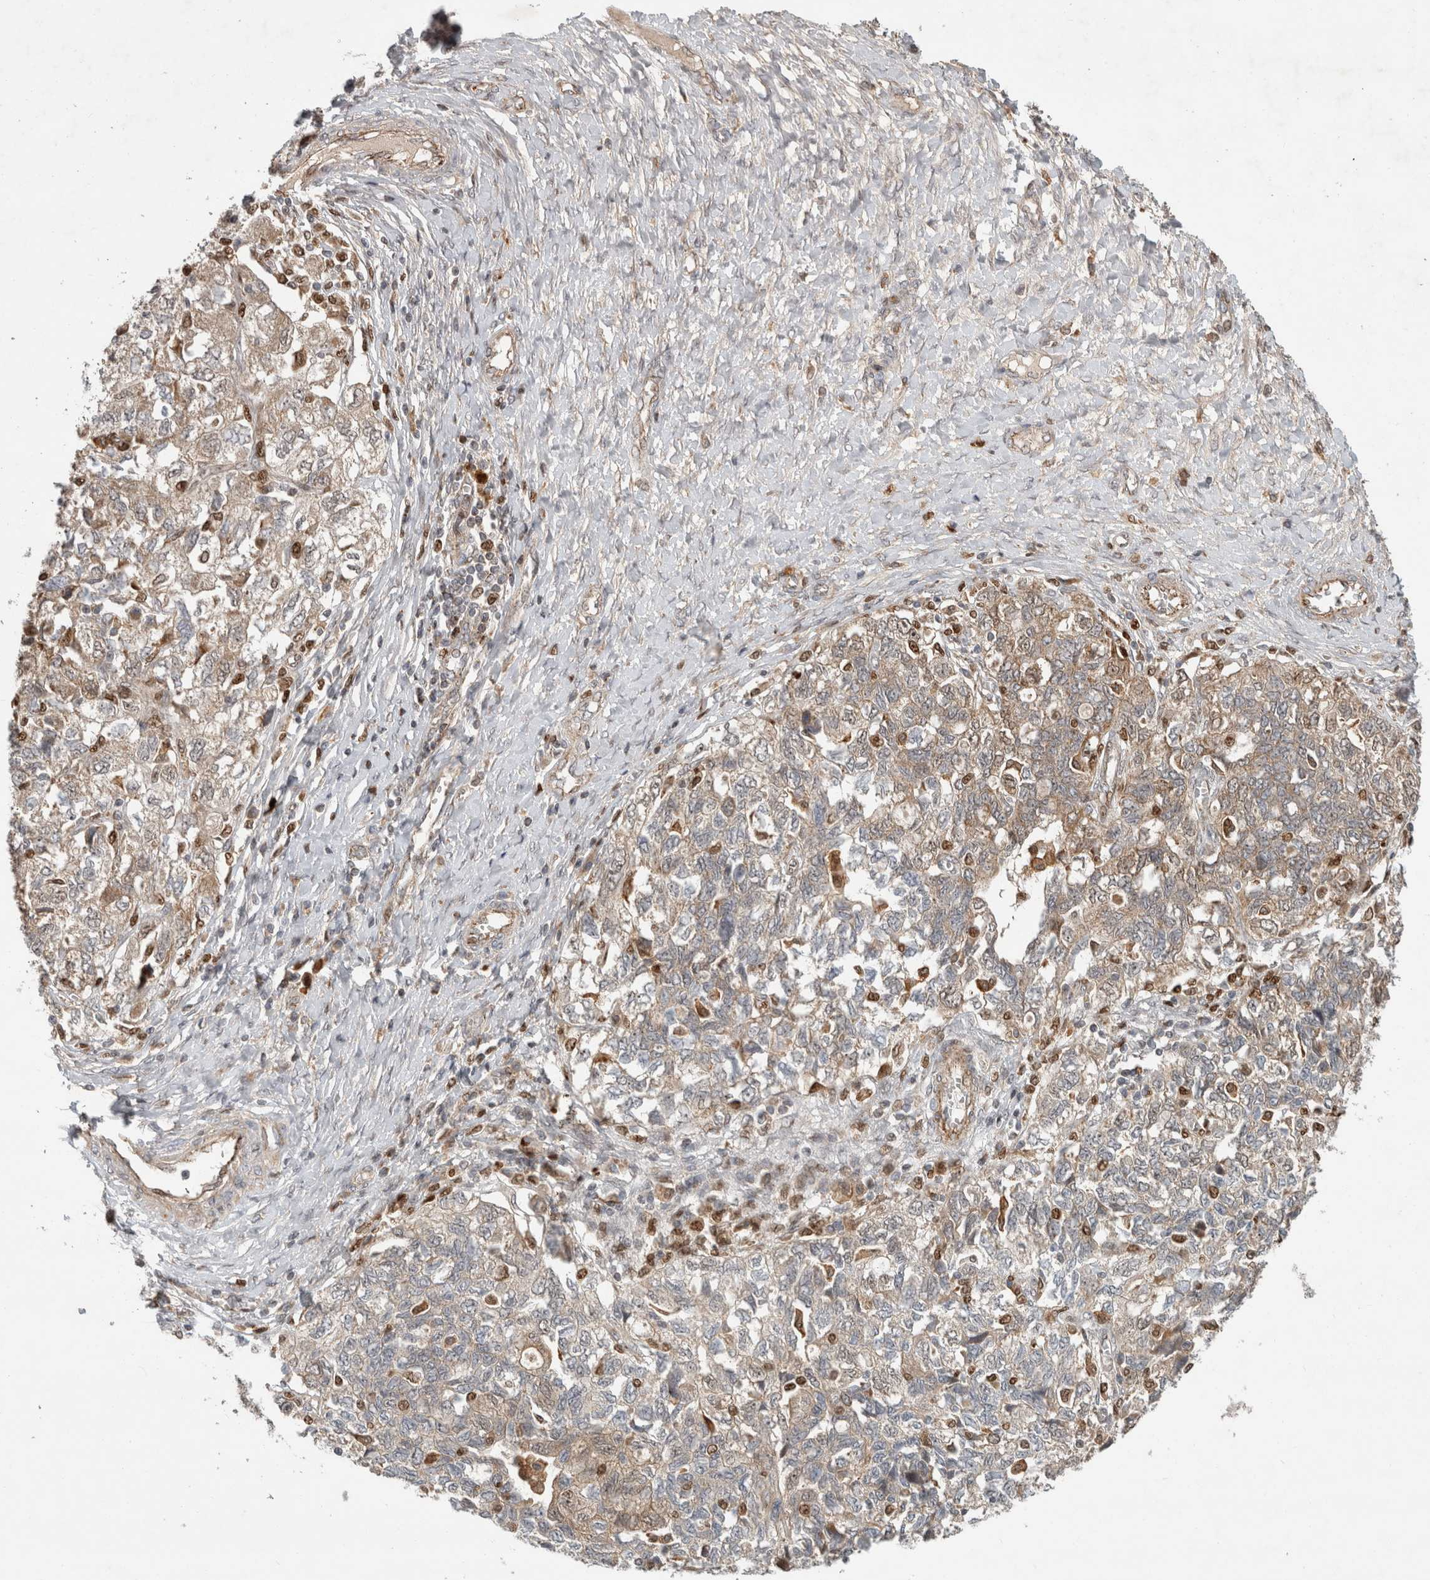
{"staining": {"intensity": "moderate", "quantity": ">75%", "location": "cytoplasmic/membranous,nuclear"}, "tissue": "ovarian cancer", "cell_type": "Tumor cells", "image_type": "cancer", "snomed": [{"axis": "morphology", "description": "Carcinoma, NOS"}, {"axis": "morphology", "description": "Cystadenocarcinoma, serous, NOS"}, {"axis": "topography", "description": "Ovary"}], "caption": "This photomicrograph shows immunohistochemistry (IHC) staining of ovarian cancer, with medium moderate cytoplasmic/membranous and nuclear expression in about >75% of tumor cells.", "gene": "INSRR", "patient": {"sex": "female", "age": 69}}